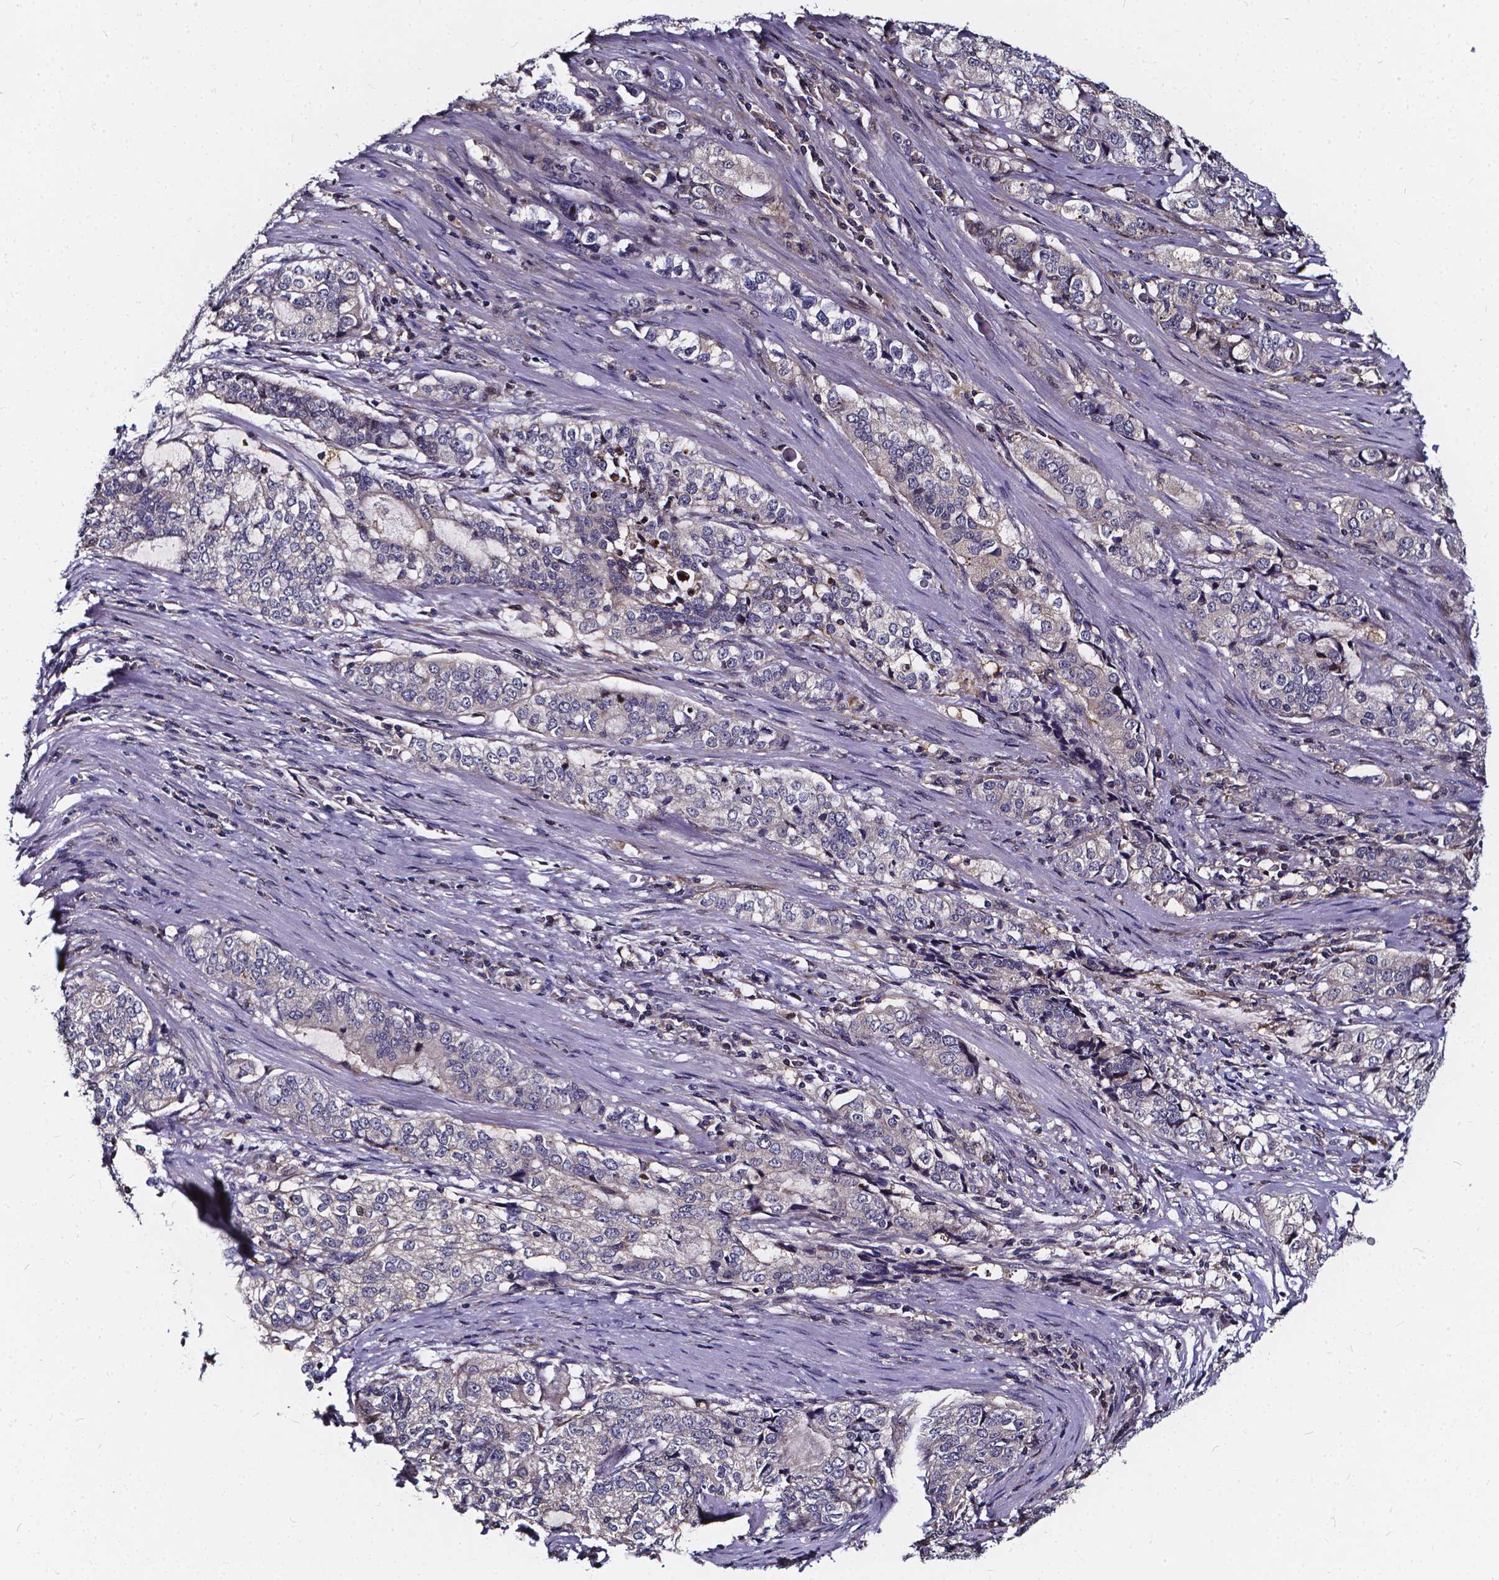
{"staining": {"intensity": "weak", "quantity": "<25%", "location": "cytoplasmic/membranous"}, "tissue": "stomach cancer", "cell_type": "Tumor cells", "image_type": "cancer", "snomed": [{"axis": "morphology", "description": "Adenocarcinoma, NOS"}, {"axis": "topography", "description": "Stomach, lower"}], "caption": "An image of human adenocarcinoma (stomach) is negative for staining in tumor cells.", "gene": "SOWAHA", "patient": {"sex": "female", "age": 72}}